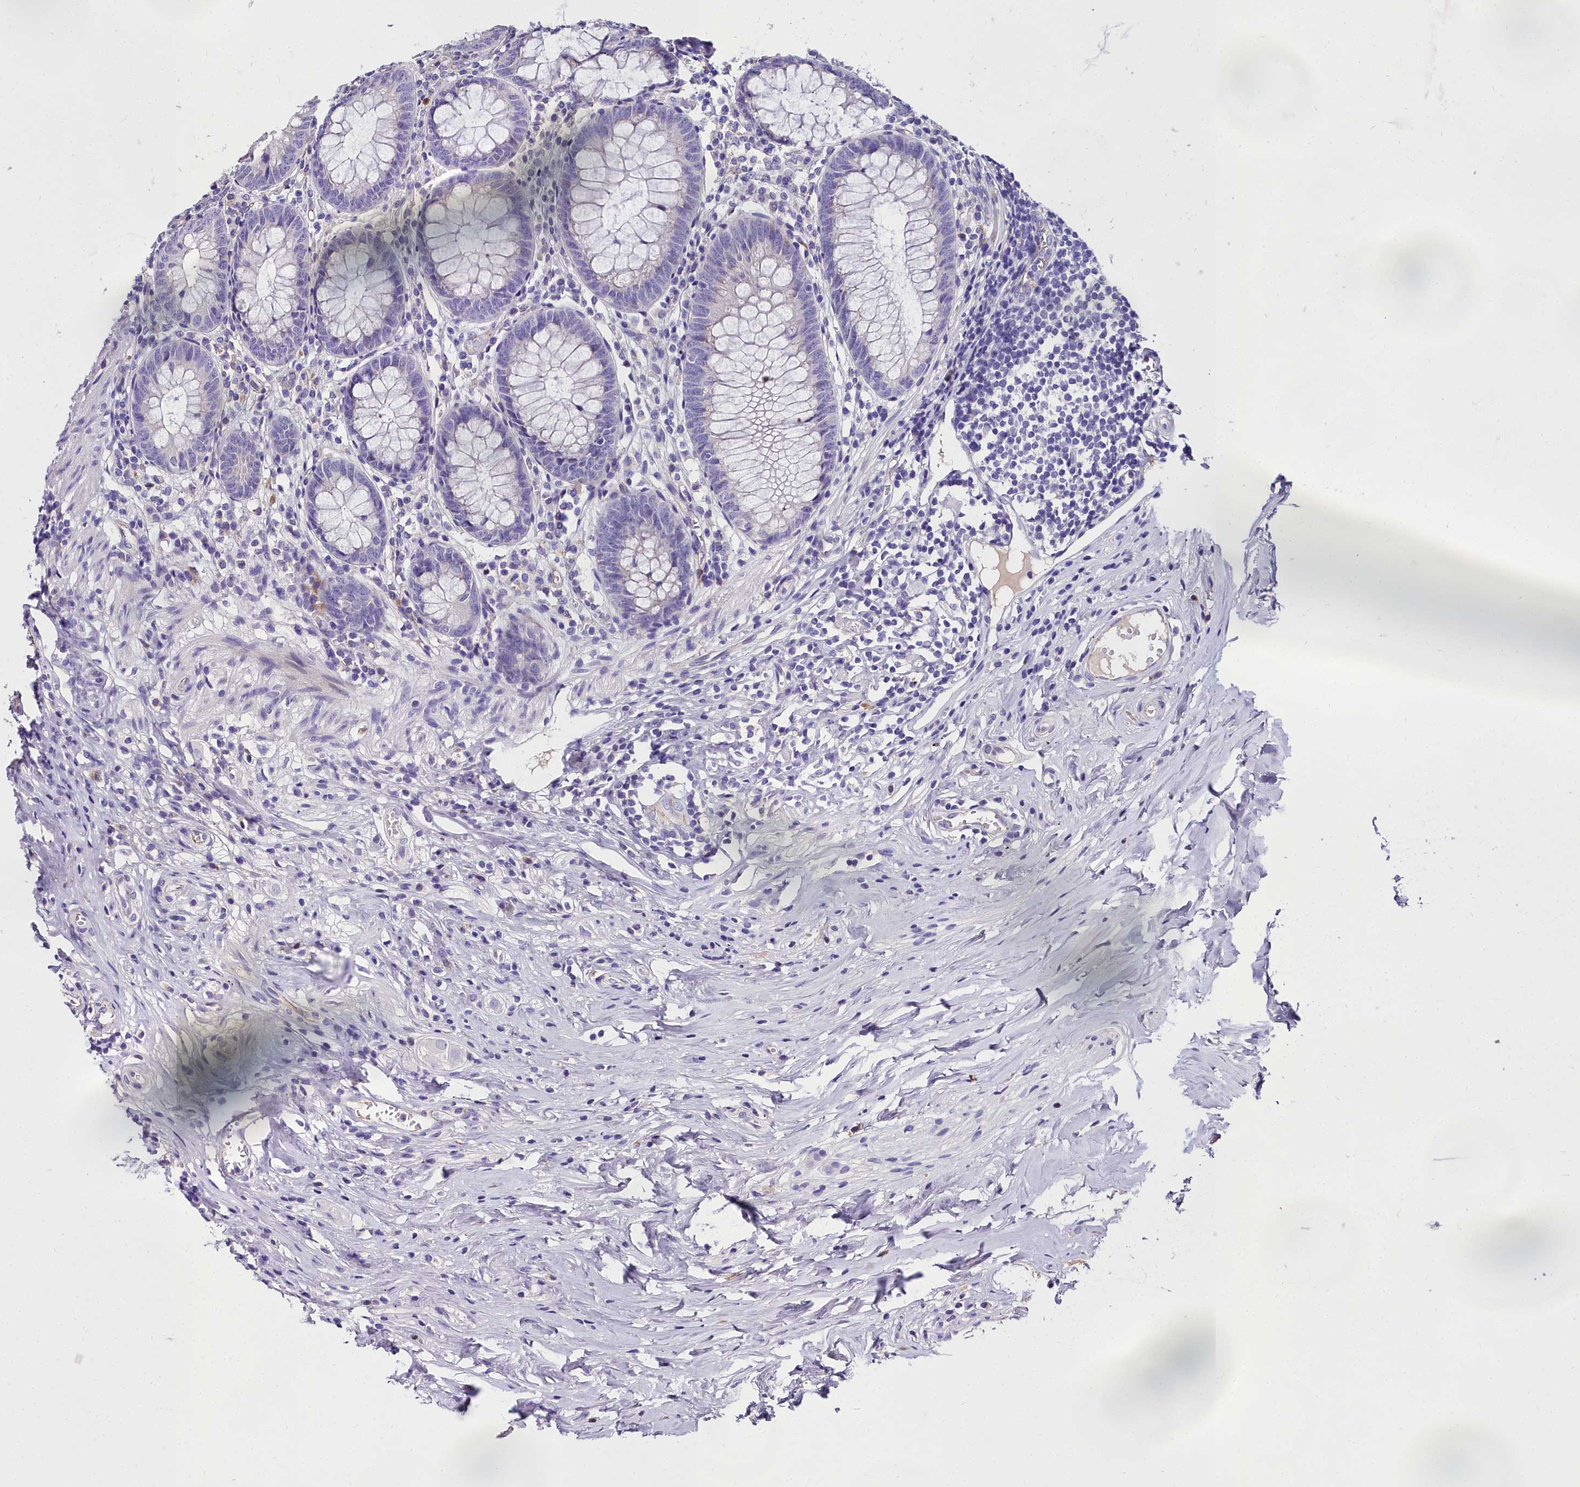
{"staining": {"intensity": "negative", "quantity": "none", "location": "none"}, "tissue": "appendix", "cell_type": "Glandular cells", "image_type": "normal", "snomed": [{"axis": "morphology", "description": "Normal tissue, NOS"}, {"axis": "topography", "description": "Appendix"}], "caption": "The histopathology image reveals no significant staining in glandular cells of appendix.", "gene": "MS4A18", "patient": {"sex": "female", "age": 51}}